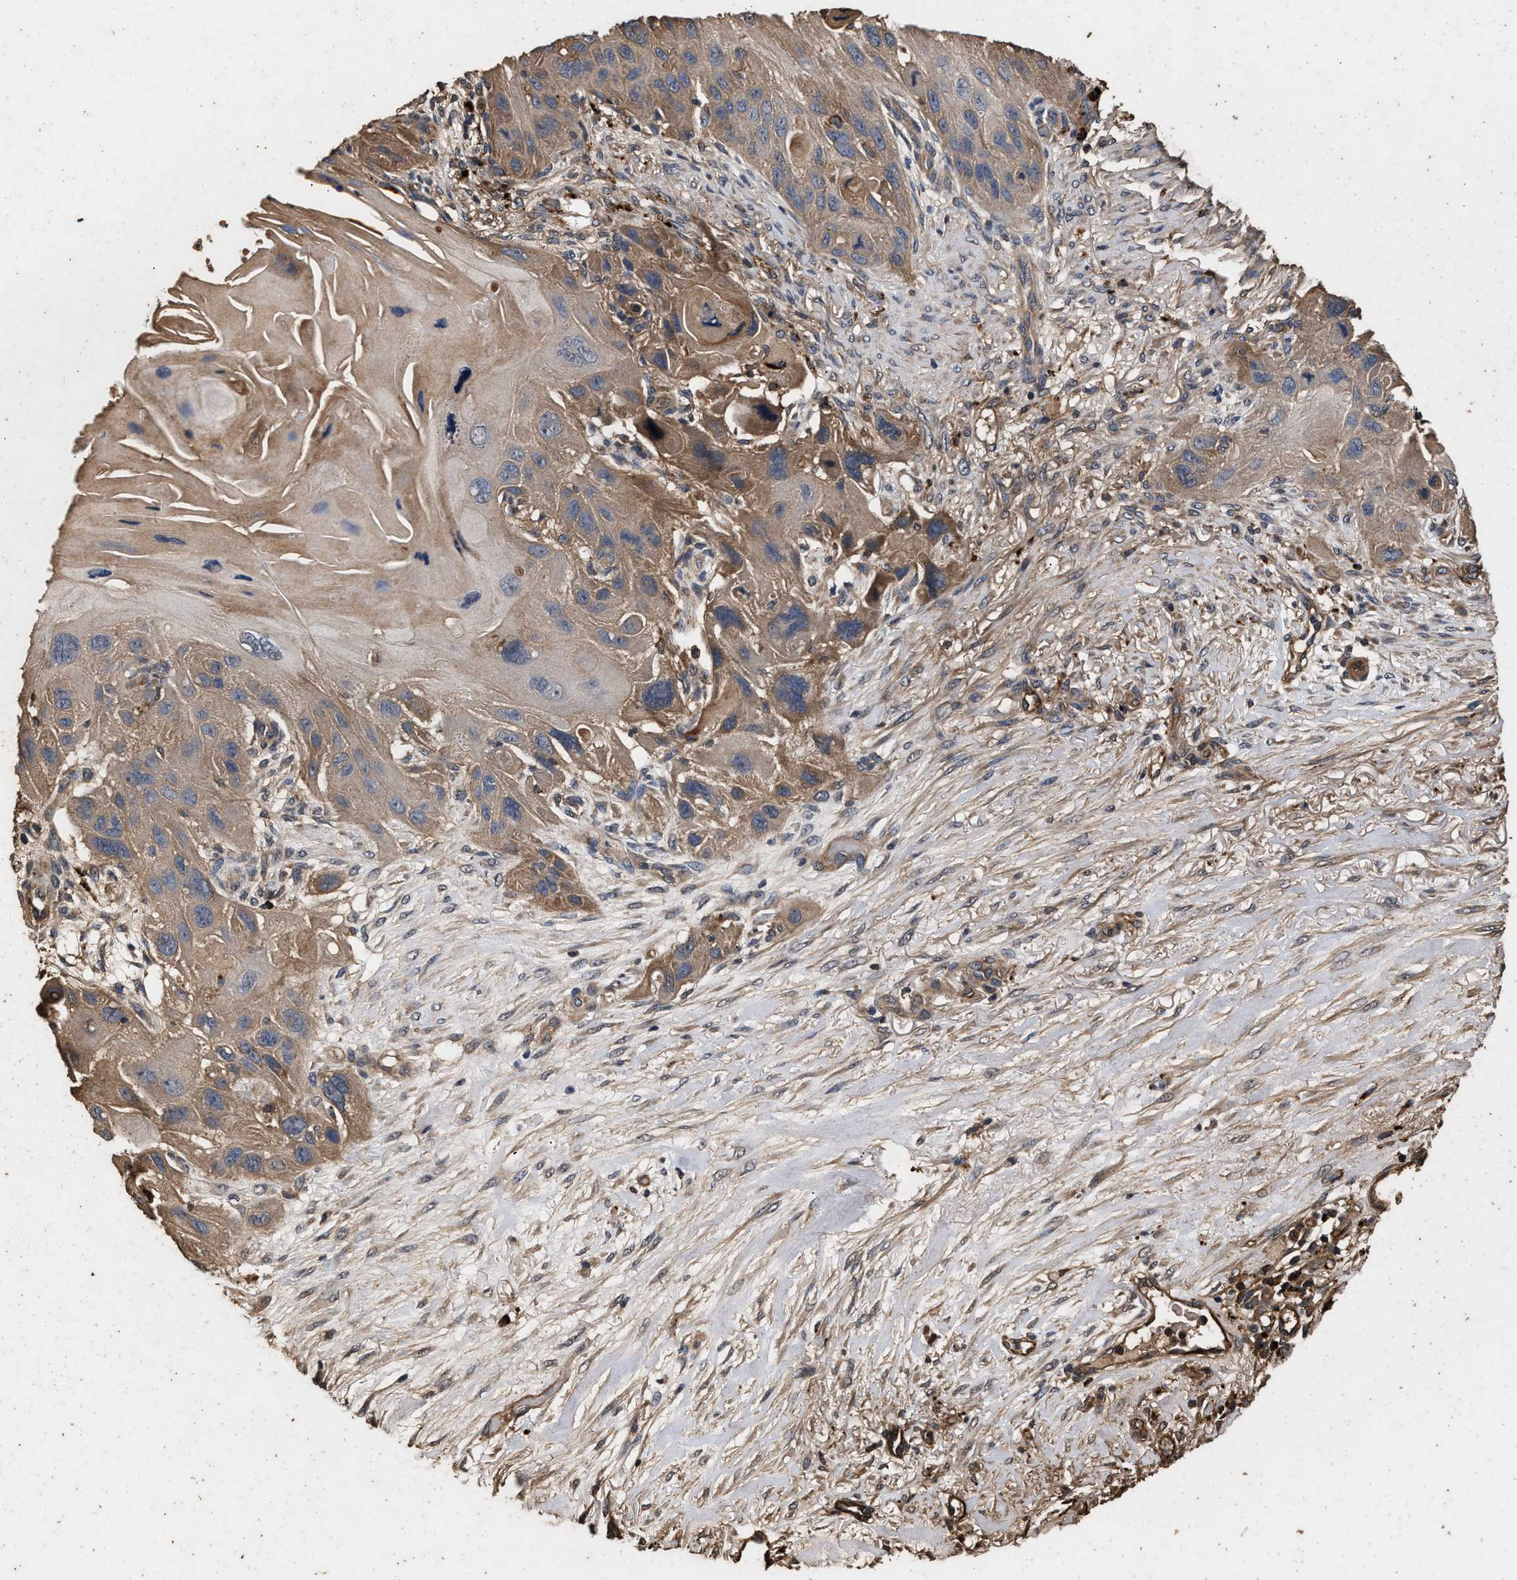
{"staining": {"intensity": "weak", "quantity": "25%-75%", "location": "cytoplasmic/membranous"}, "tissue": "skin cancer", "cell_type": "Tumor cells", "image_type": "cancer", "snomed": [{"axis": "morphology", "description": "Squamous cell carcinoma, NOS"}, {"axis": "topography", "description": "Skin"}], "caption": "Skin squamous cell carcinoma stained with immunohistochemistry shows weak cytoplasmic/membranous positivity in approximately 25%-75% of tumor cells. Ihc stains the protein of interest in brown and the nuclei are stained blue.", "gene": "KYAT1", "patient": {"sex": "female", "age": 77}}